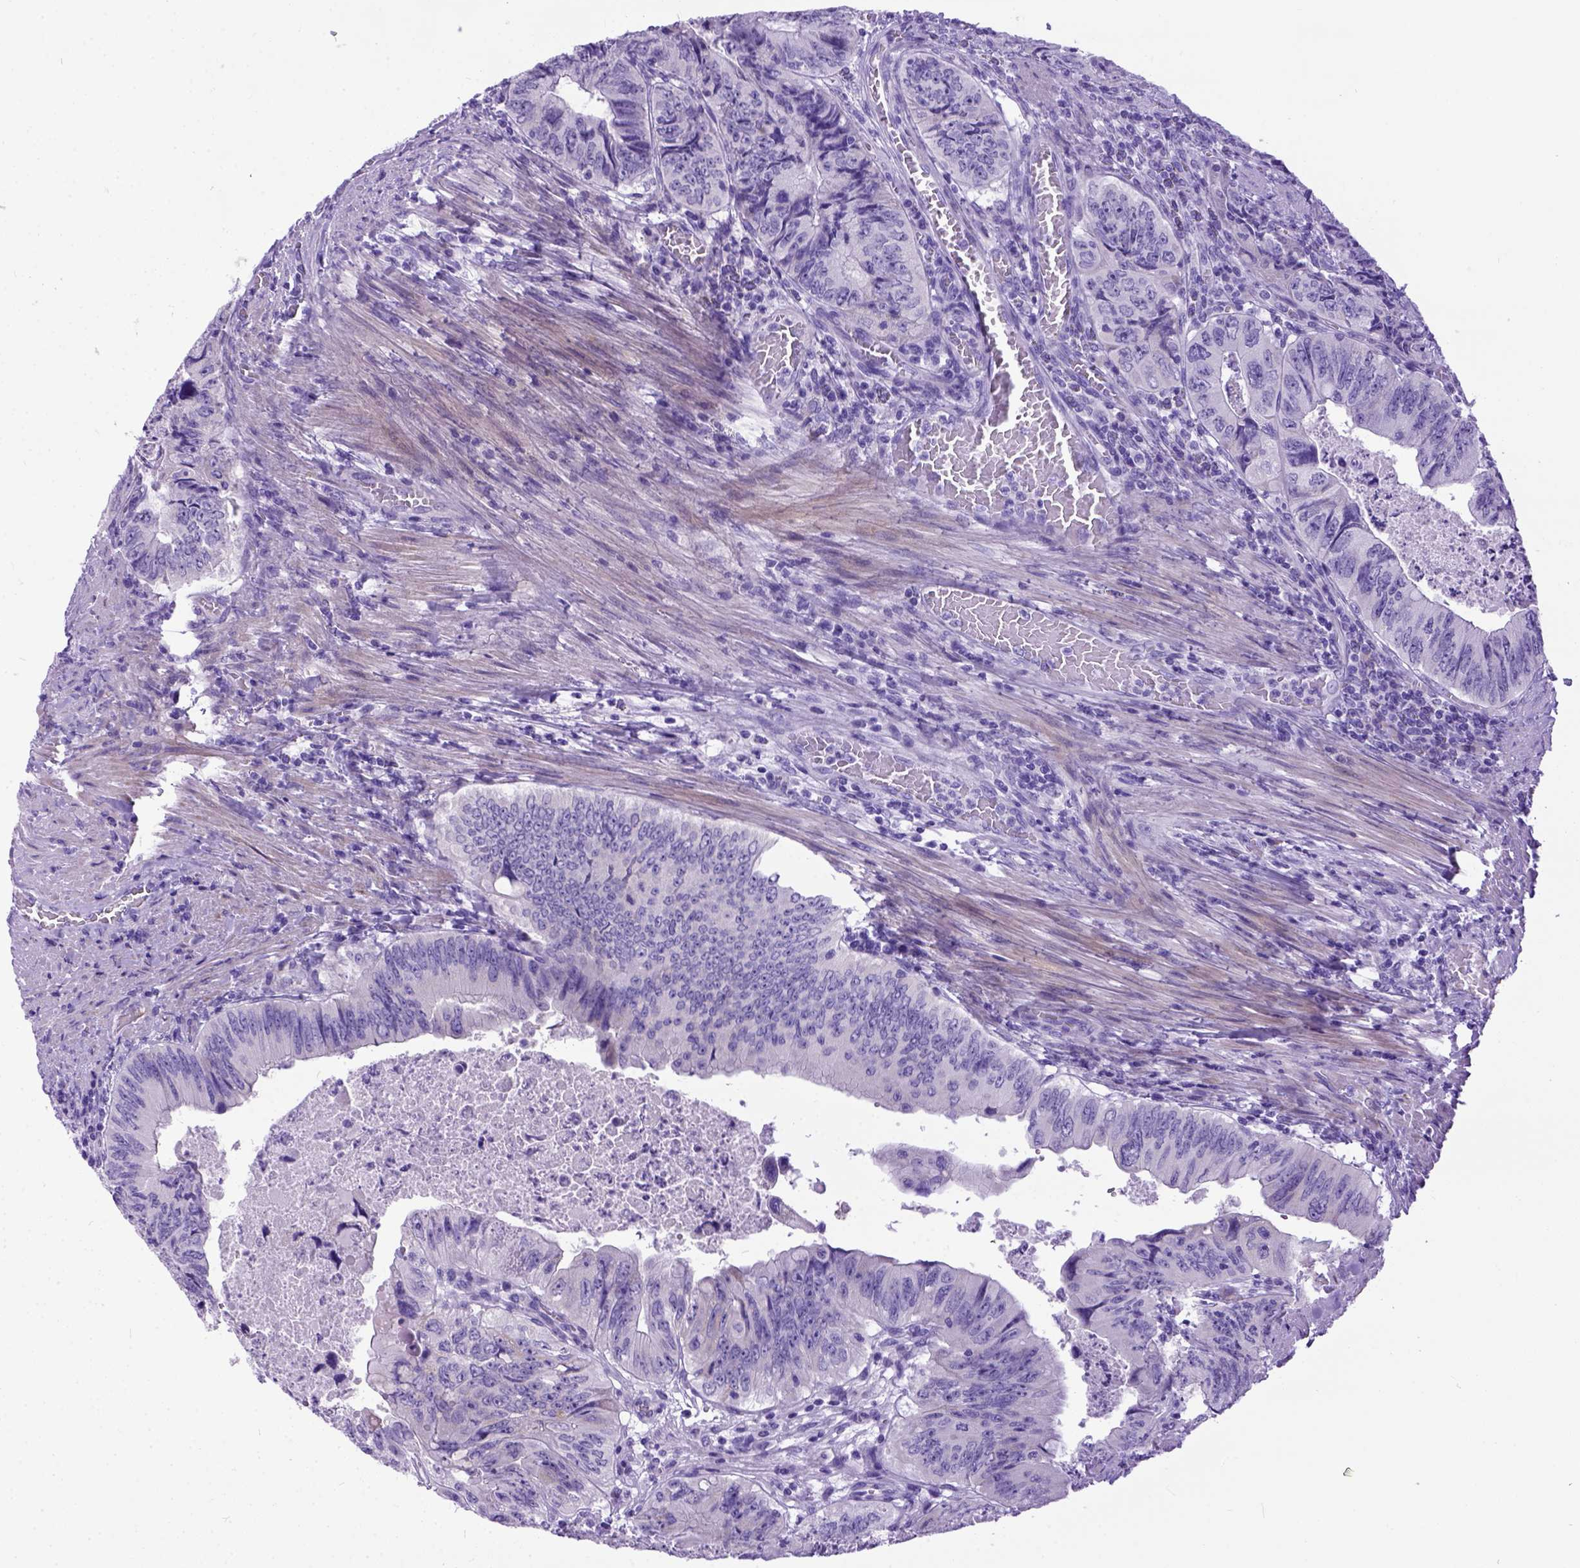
{"staining": {"intensity": "negative", "quantity": "none", "location": "none"}, "tissue": "colorectal cancer", "cell_type": "Tumor cells", "image_type": "cancer", "snomed": [{"axis": "morphology", "description": "Adenocarcinoma, NOS"}, {"axis": "topography", "description": "Colon"}], "caption": "A micrograph of colorectal cancer (adenocarcinoma) stained for a protein displays no brown staining in tumor cells.", "gene": "IGF2", "patient": {"sex": "female", "age": 84}}